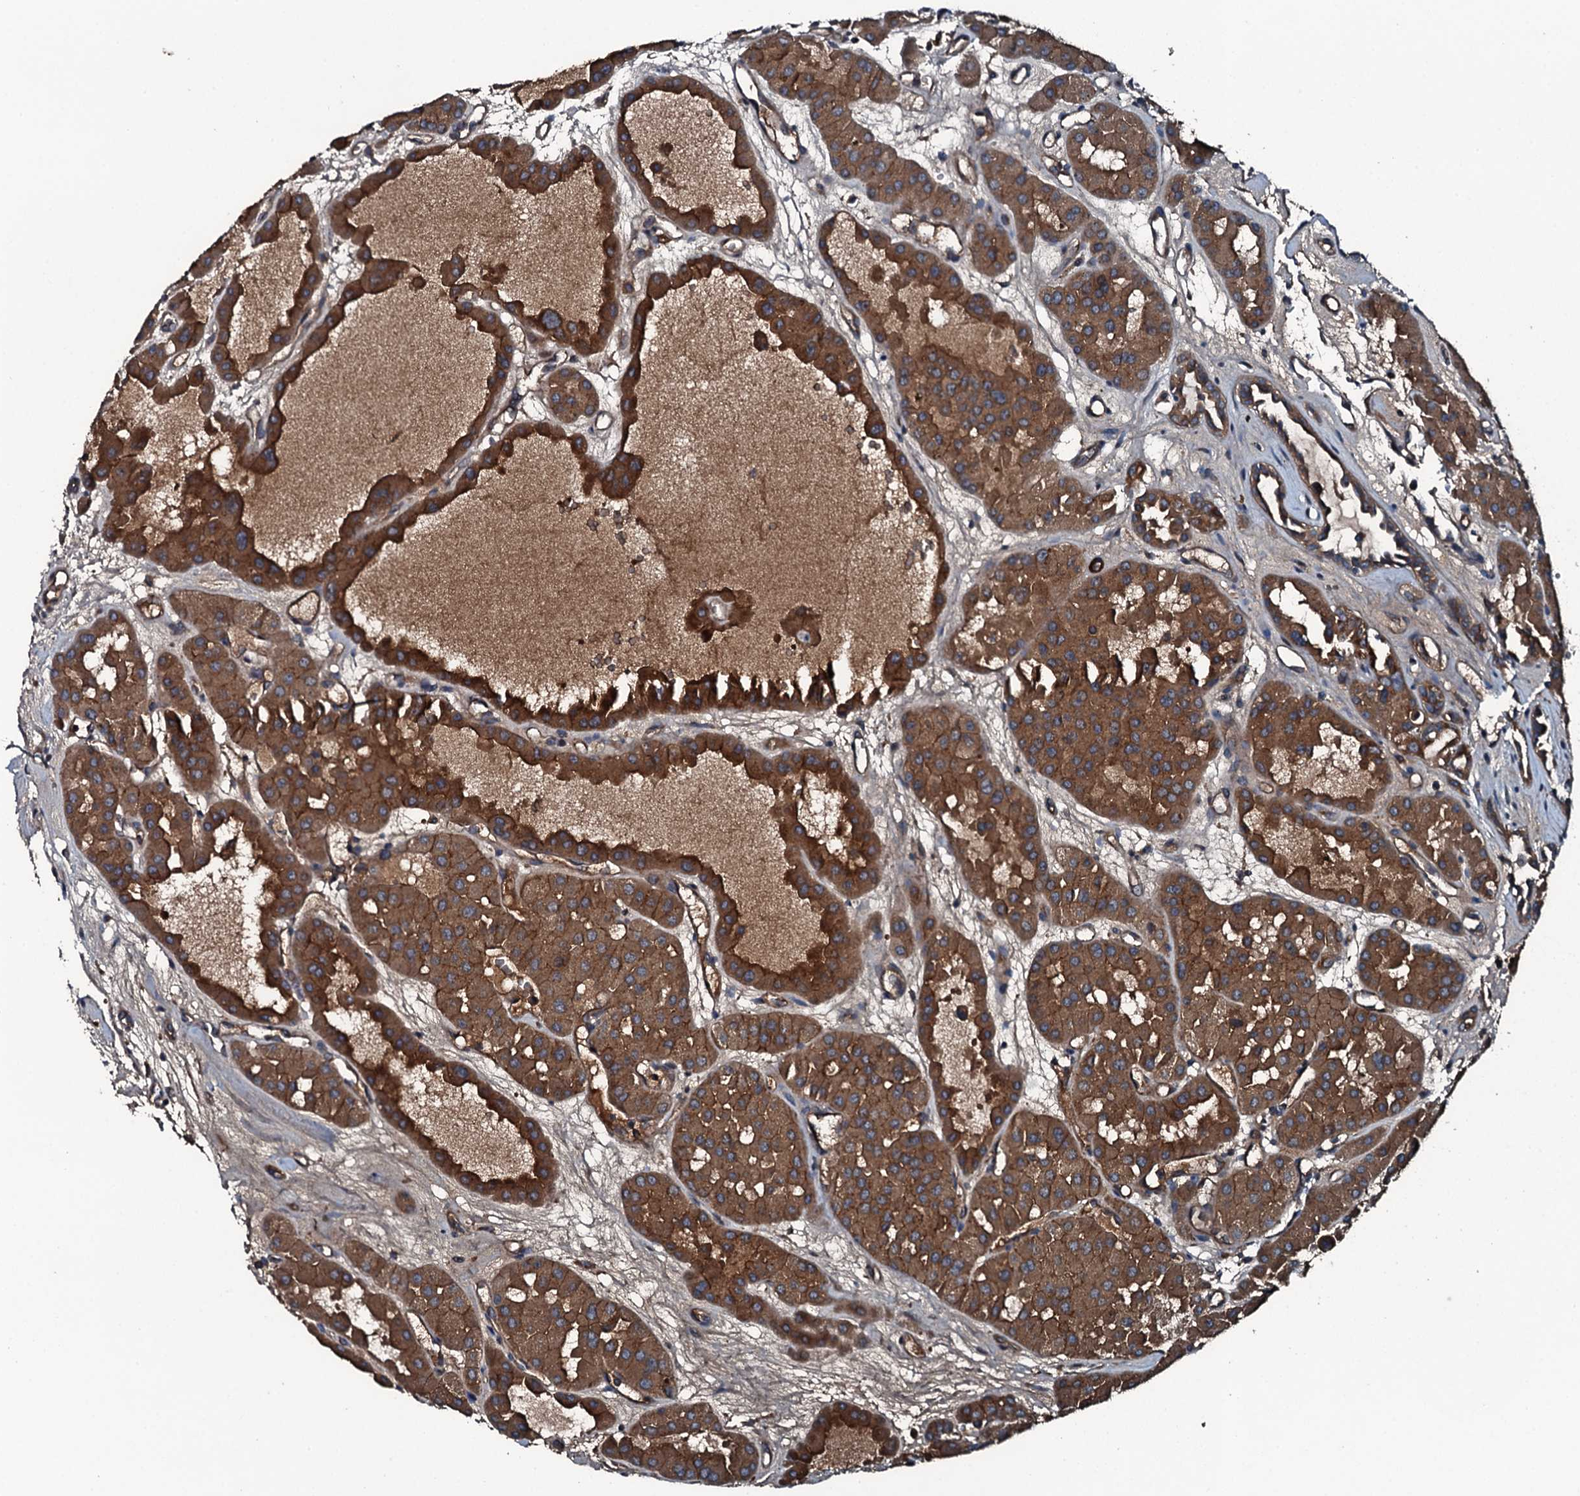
{"staining": {"intensity": "strong", "quantity": ">75%", "location": "cytoplasmic/membranous"}, "tissue": "renal cancer", "cell_type": "Tumor cells", "image_type": "cancer", "snomed": [{"axis": "morphology", "description": "Carcinoma, NOS"}, {"axis": "topography", "description": "Kidney"}], "caption": "Immunohistochemistry (IHC) (DAB (3,3'-diaminobenzidine)) staining of human renal cancer displays strong cytoplasmic/membranous protein positivity in about >75% of tumor cells.", "gene": "TRIM7", "patient": {"sex": "female", "age": 75}}